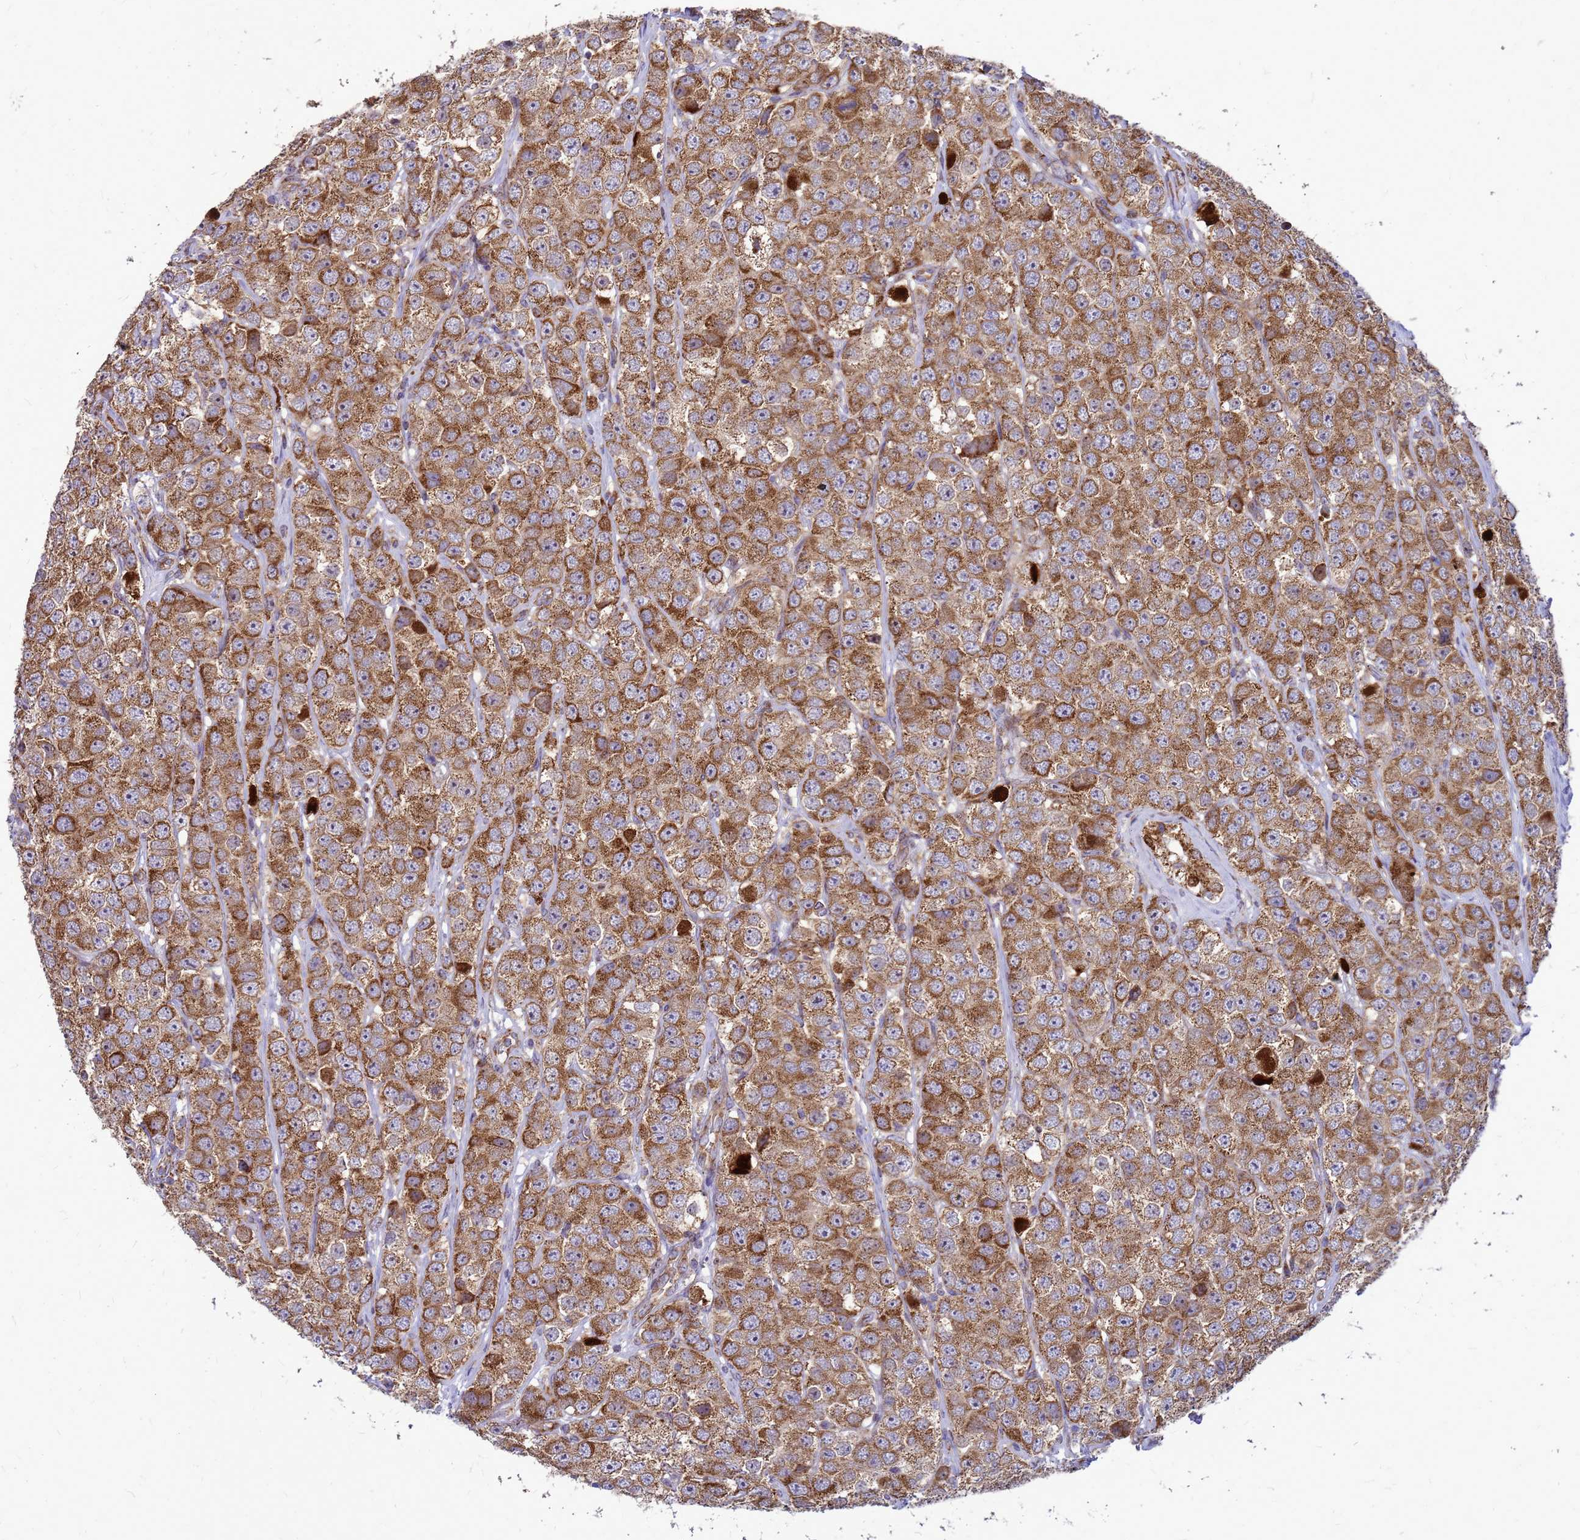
{"staining": {"intensity": "moderate", "quantity": ">75%", "location": "cytoplasmic/membranous"}, "tissue": "testis cancer", "cell_type": "Tumor cells", "image_type": "cancer", "snomed": [{"axis": "morphology", "description": "Seminoma, NOS"}, {"axis": "topography", "description": "Testis"}], "caption": "Immunohistochemical staining of human testis seminoma displays medium levels of moderate cytoplasmic/membranous protein expression in about >75% of tumor cells.", "gene": "FSTL4", "patient": {"sex": "male", "age": 28}}